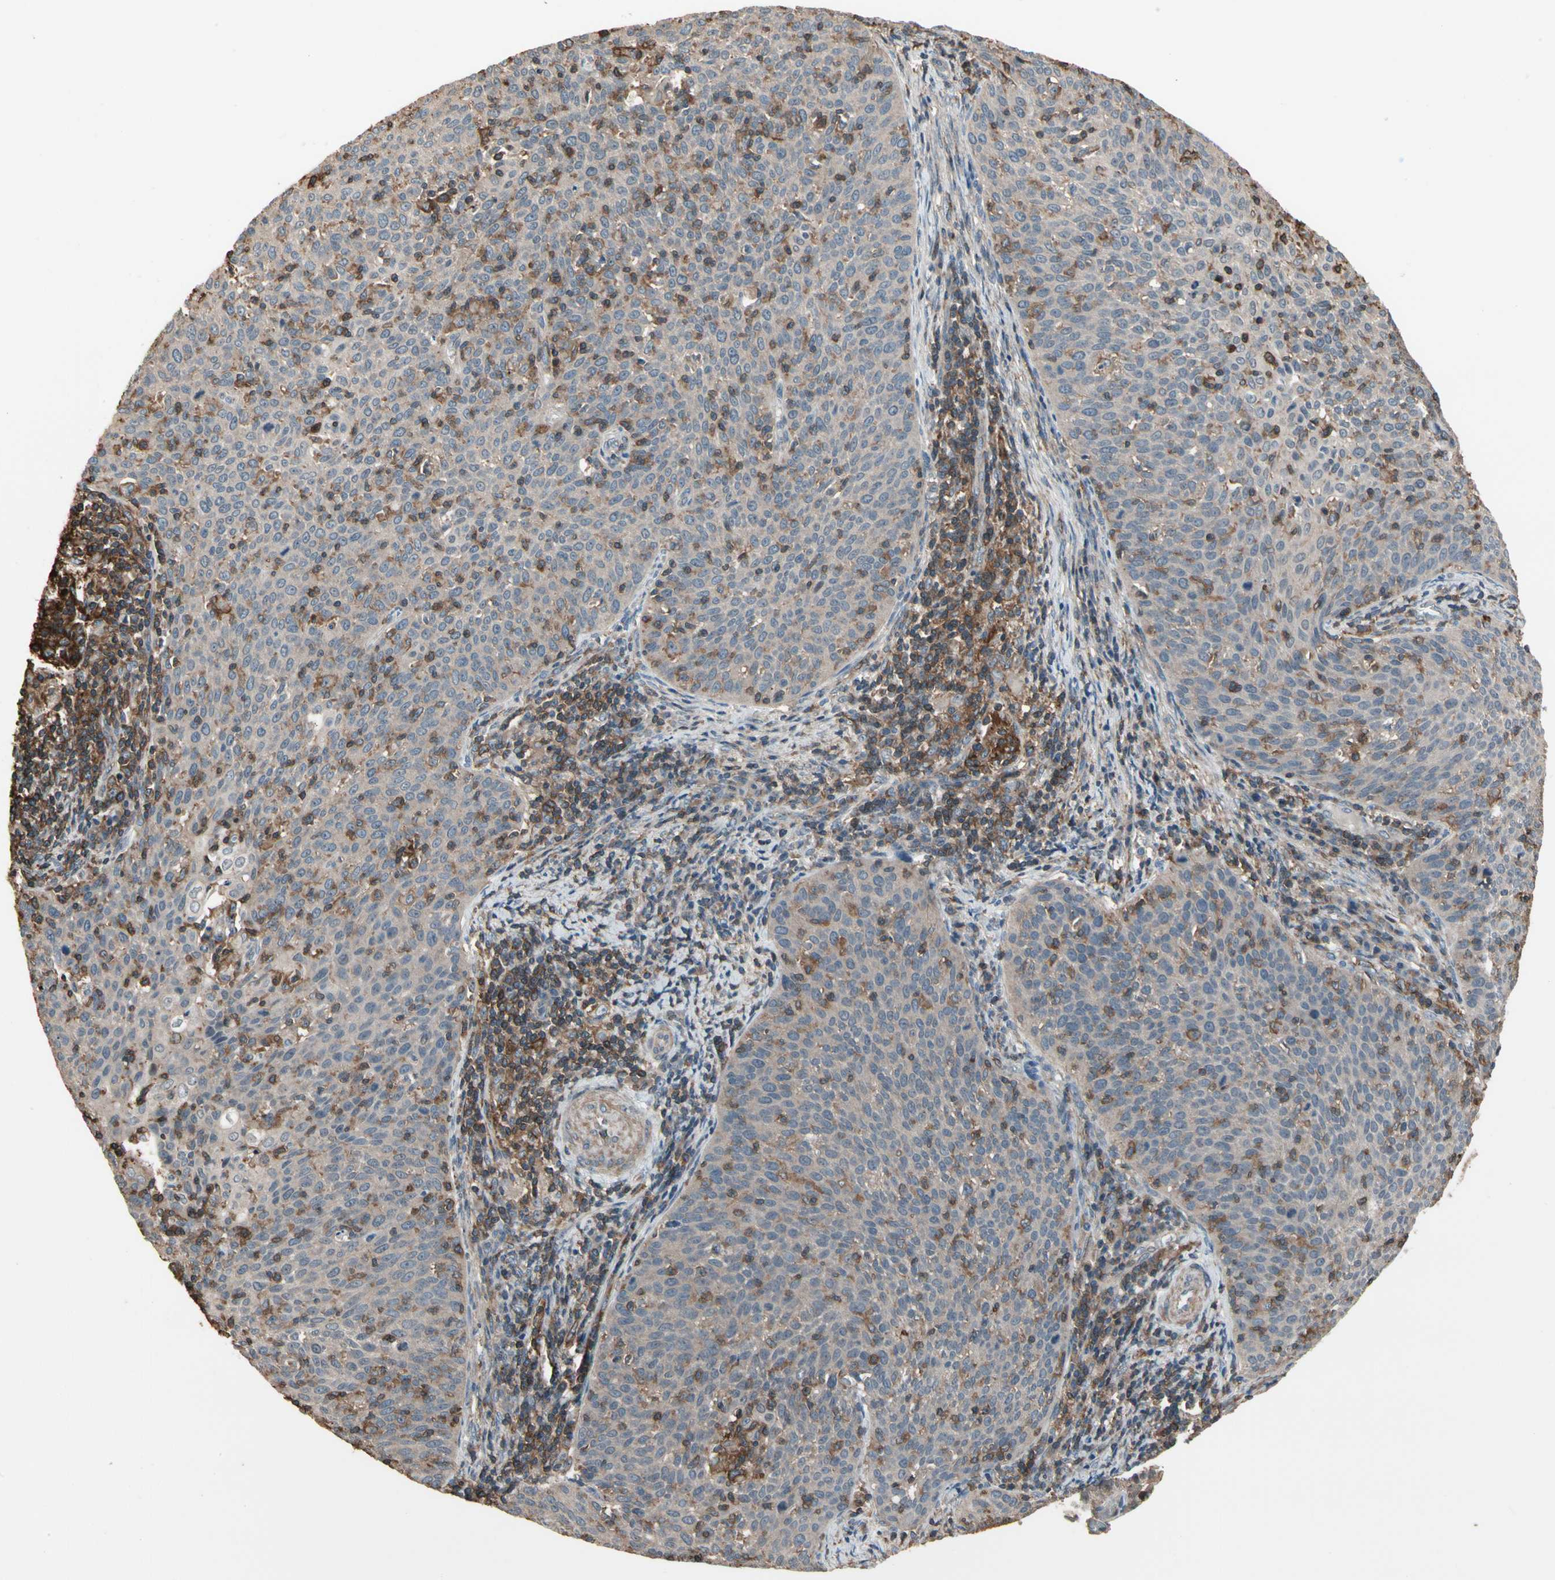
{"staining": {"intensity": "weak", "quantity": "<25%", "location": "cytoplasmic/membranous"}, "tissue": "cervical cancer", "cell_type": "Tumor cells", "image_type": "cancer", "snomed": [{"axis": "morphology", "description": "Squamous cell carcinoma, NOS"}, {"axis": "topography", "description": "Cervix"}], "caption": "Tumor cells are negative for brown protein staining in cervical cancer.", "gene": "MAPK13", "patient": {"sex": "female", "age": 38}}